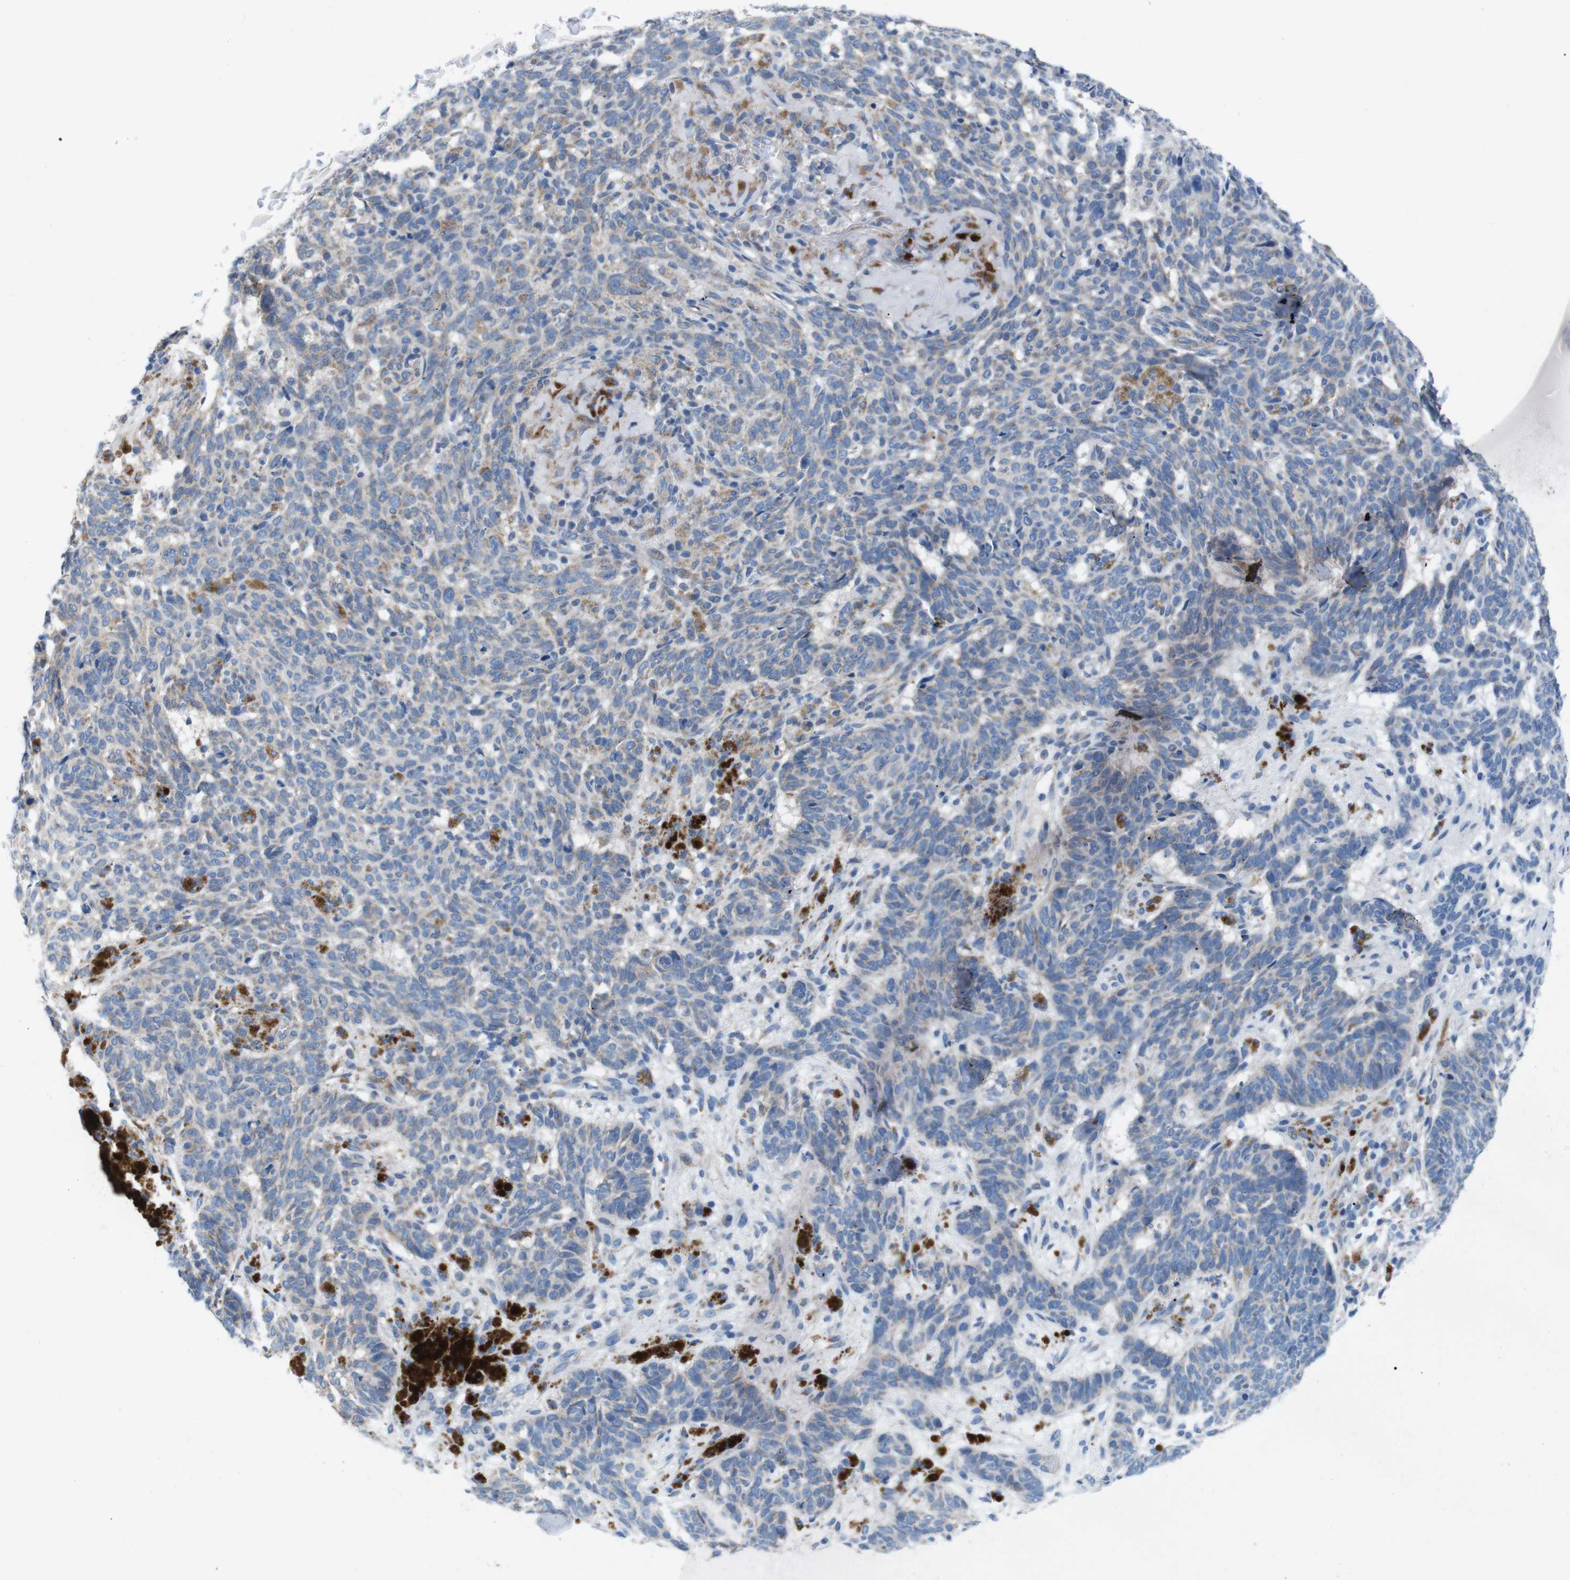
{"staining": {"intensity": "weak", "quantity": "25%-75%", "location": "cytoplasmic/membranous"}, "tissue": "skin cancer", "cell_type": "Tumor cells", "image_type": "cancer", "snomed": [{"axis": "morphology", "description": "Basal cell carcinoma"}, {"axis": "topography", "description": "Skin"}], "caption": "Basal cell carcinoma (skin) tissue demonstrates weak cytoplasmic/membranous staining in about 25%-75% of tumor cells", "gene": "F2RL1", "patient": {"sex": "male", "age": 85}}